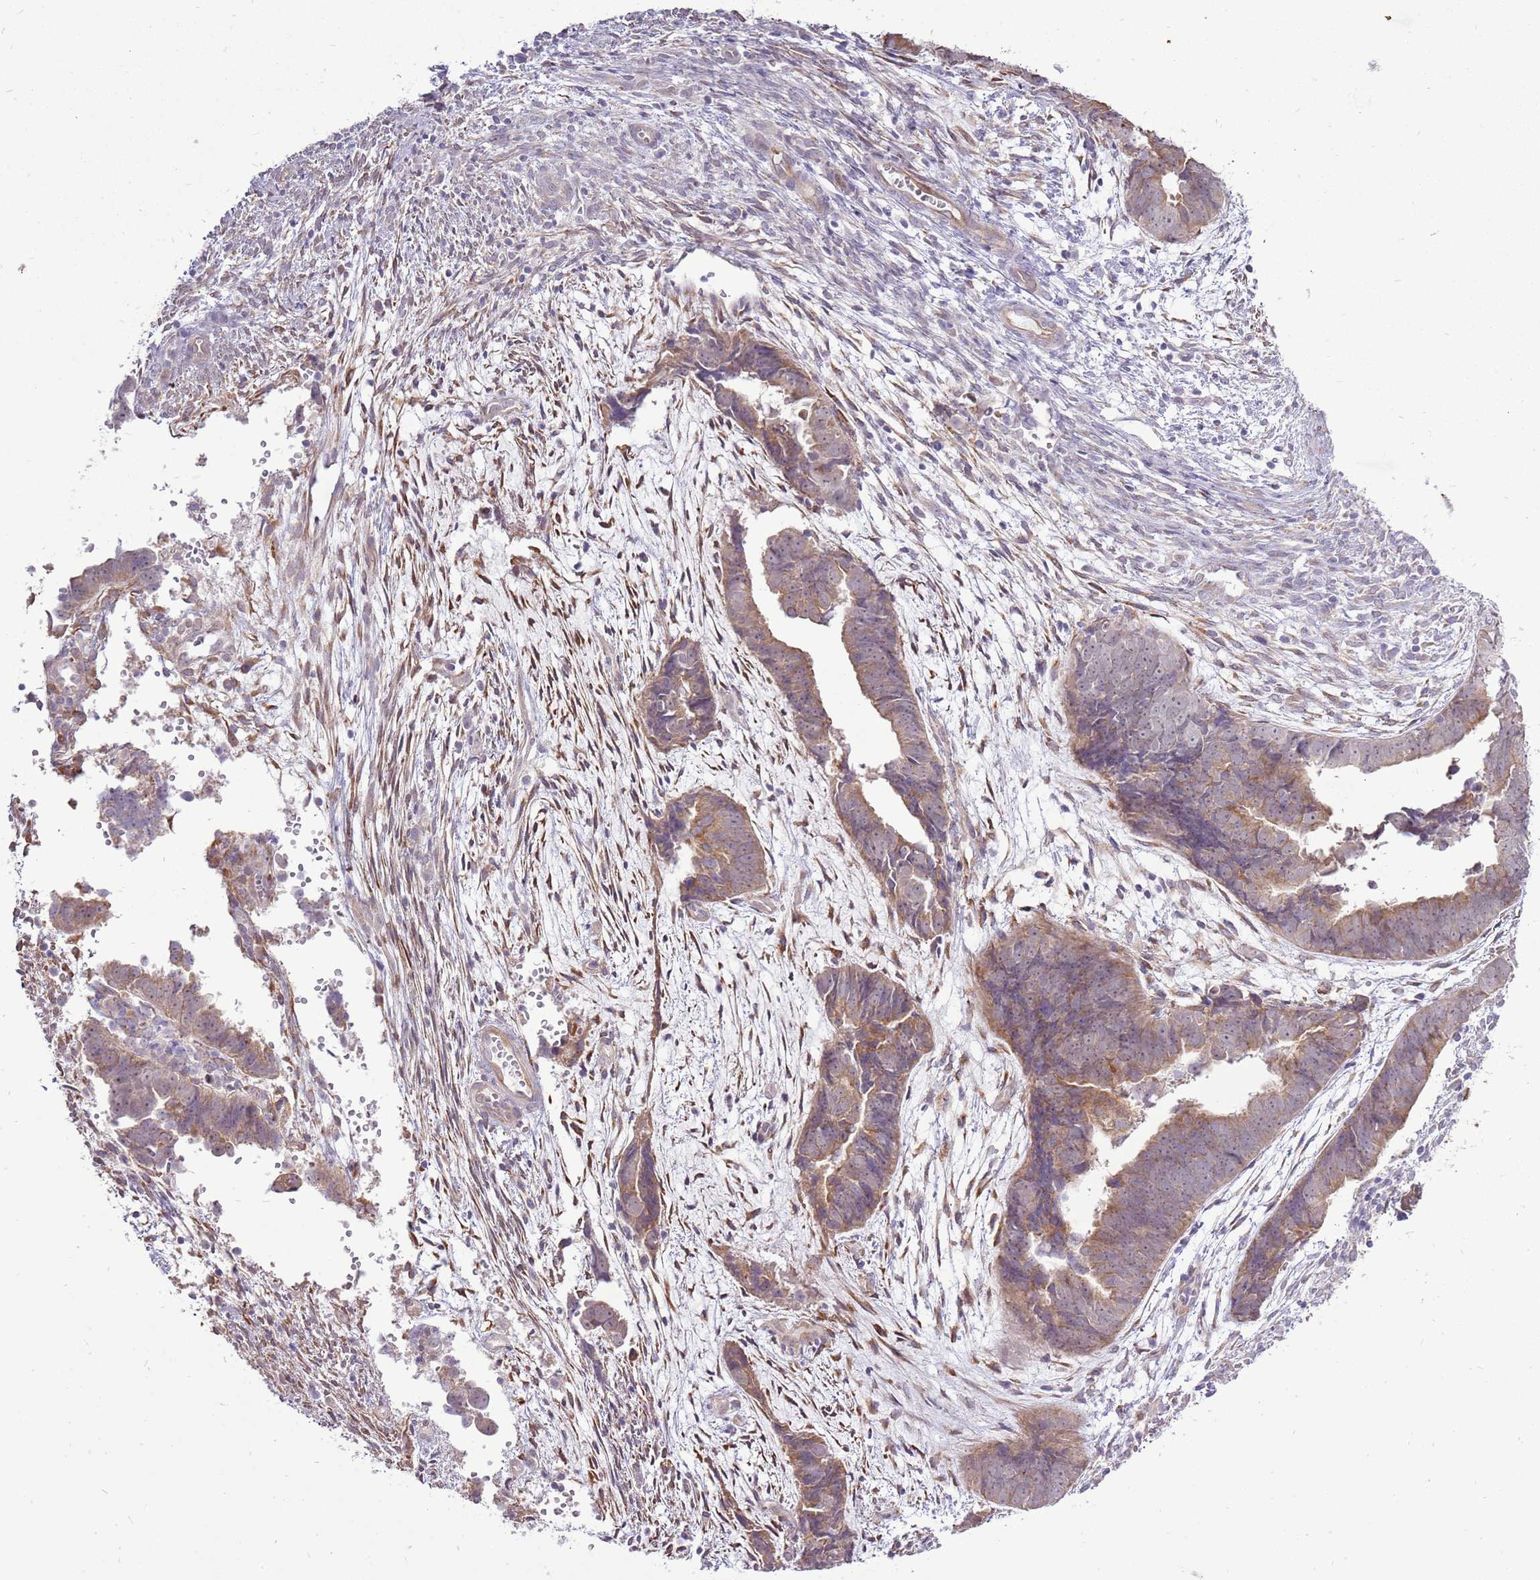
{"staining": {"intensity": "moderate", "quantity": ">75%", "location": "cytoplasmic/membranous"}, "tissue": "endometrial cancer", "cell_type": "Tumor cells", "image_type": "cancer", "snomed": [{"axis": "morphology", "description": "Adenocarcinoma, NOS"}, {"axis": "topography", "description": "Endometrium"}], "caption": "The immunohistochemical stain highlights moderate cytoplasmic/membranous expression in tumor cells of endometrial cancer (adenocarcinoma) tissue. (DAB (3,3'-diaminobenzidine) = brown stain, brightfield microscopy at high magnification).", "gene": "UGGT2", "patient": {"sex": "female", "age": 75}}